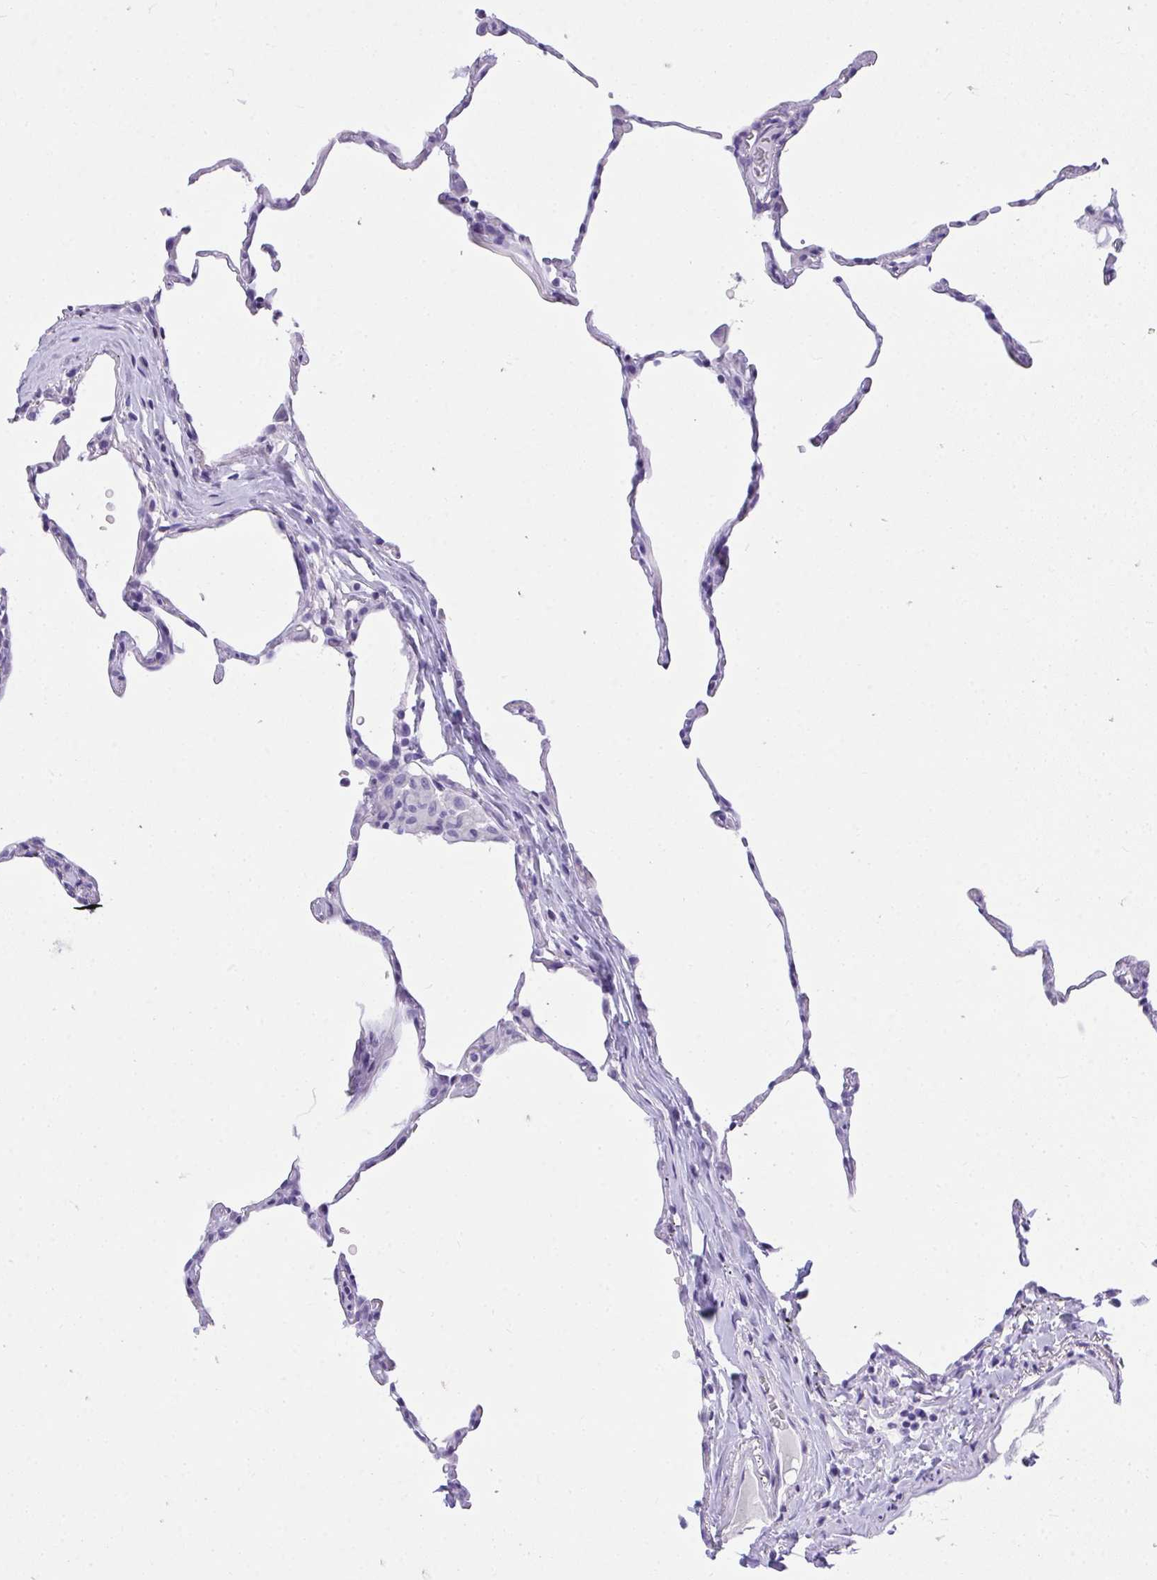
{"staining": {"intensity": "negative", "quantity": "none", "location": "none"}, "tissue": "lung", "cell_type": "Alveolar cells", "image_type": "normal", "snomed": [{"axis": "morphology", "description": "Normal tissue, NOS"}, {"axis": "topography", "description": "Lung"}], "caption": "Protein analysis of benign lung shows no significant expression in alveolar cells. (Stains: DAB (3,3'-diaminobenzidine) immunohistochemistry (IHC) with hematoxylin counter stain, Microscopy: brightfield microscopy at high magnification).", "gene": "AVIL", "patient": {"sex": "female", "age": 57}}